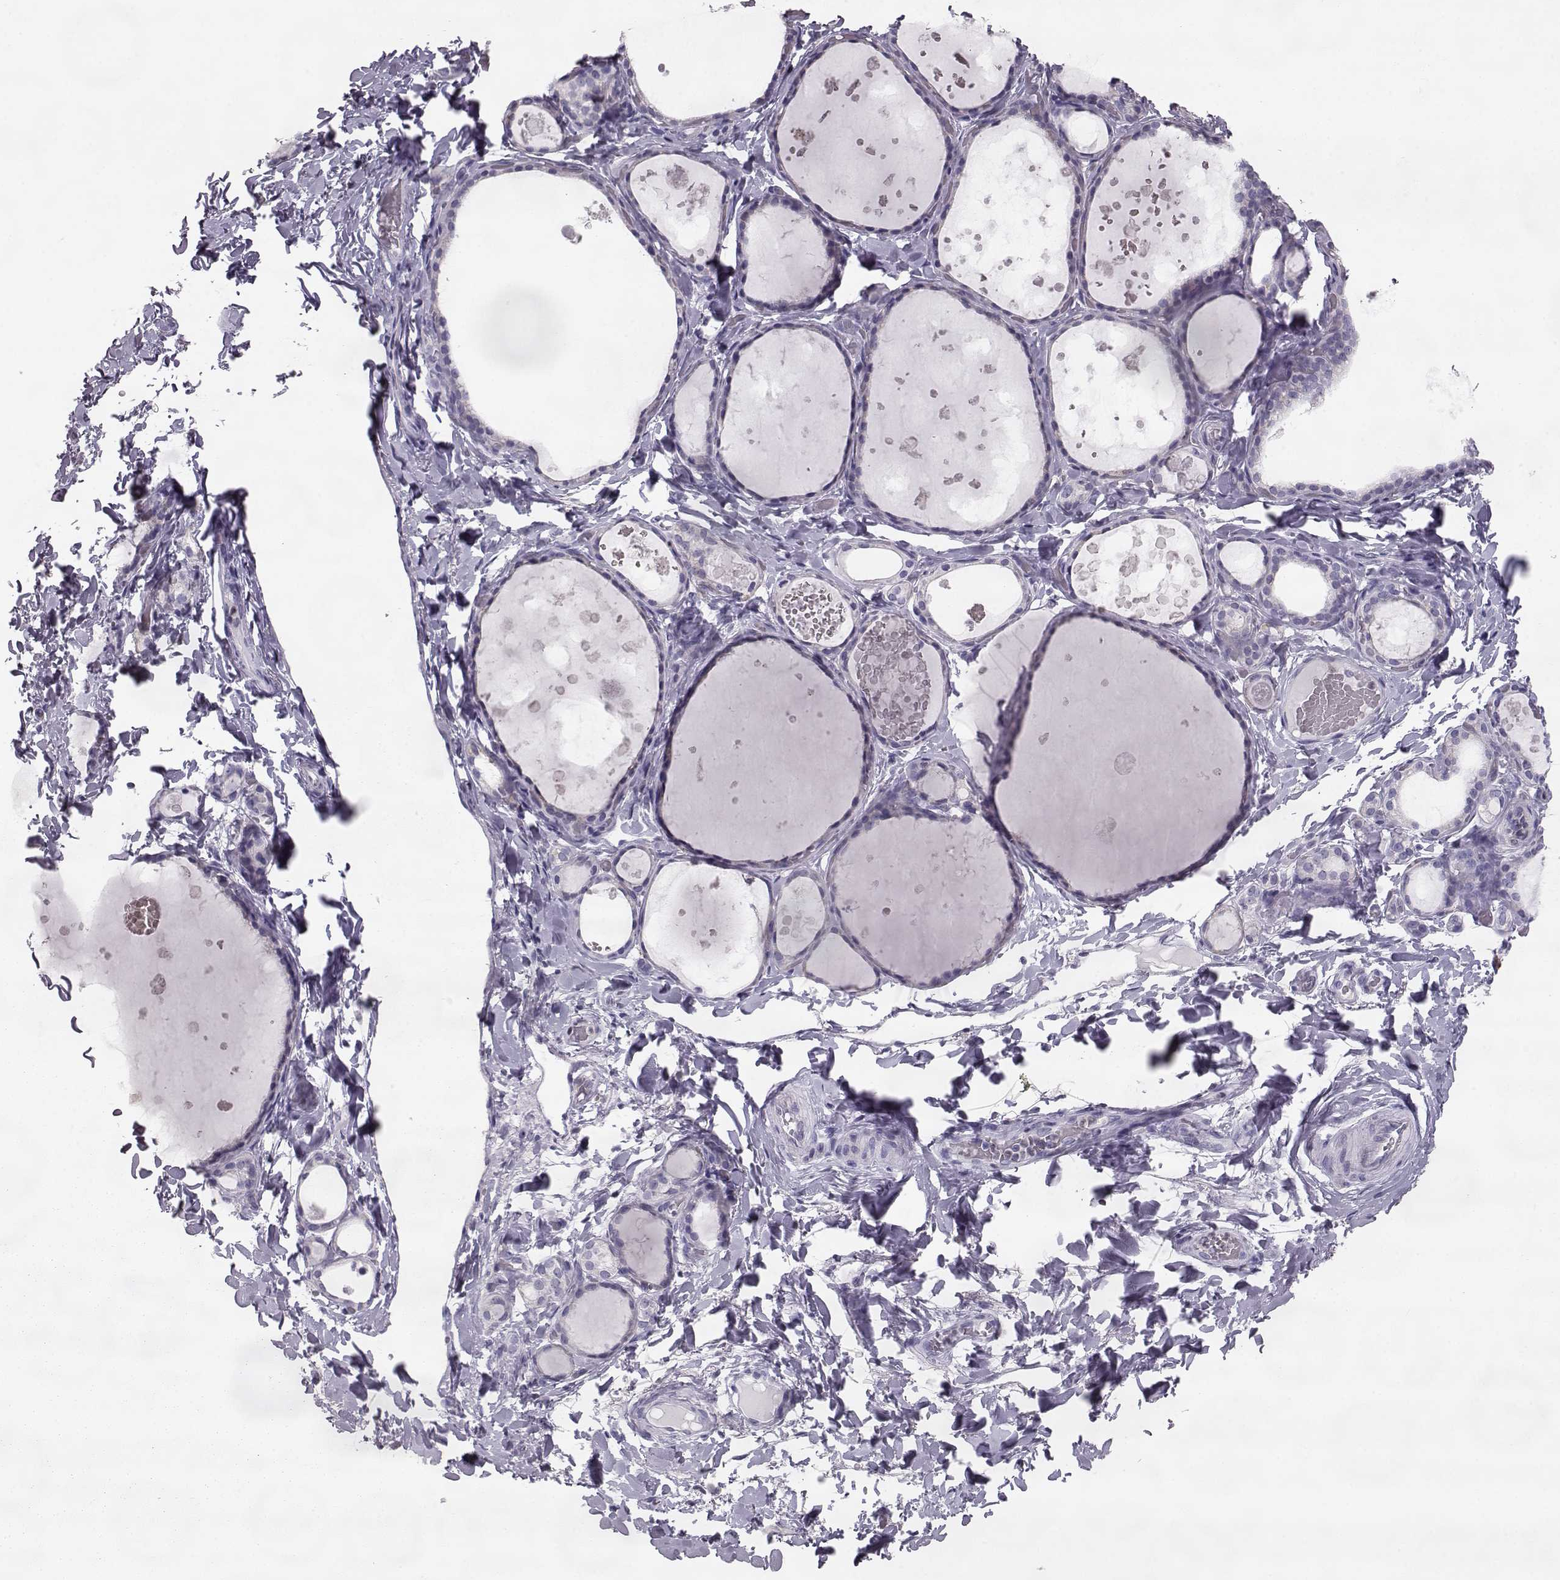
{"staining": {"intensity": "negative", "quantity": "none", "location": "none"}, "tissue": "thyroid gland", "cell_type": "Glandular cells", "image_type": "normal", "snomed": [{"axis": "morphology", "description": "Normal tissue, NOS"}, {"axis": "topography", "description": "Thyroid gland"}], "caption": "Glandular cells are negative for brown protein staining in unremarkable thyroid gland. The staining was performed using DAB (3,3'-diaminobenzidine) to visualize the protein expression in brown, while the nuclei were stained in blue with hematoxylin (Magnification: 20x).", "gene": "ELOVL5", "patient": {"sex": "female", "age": 56}}